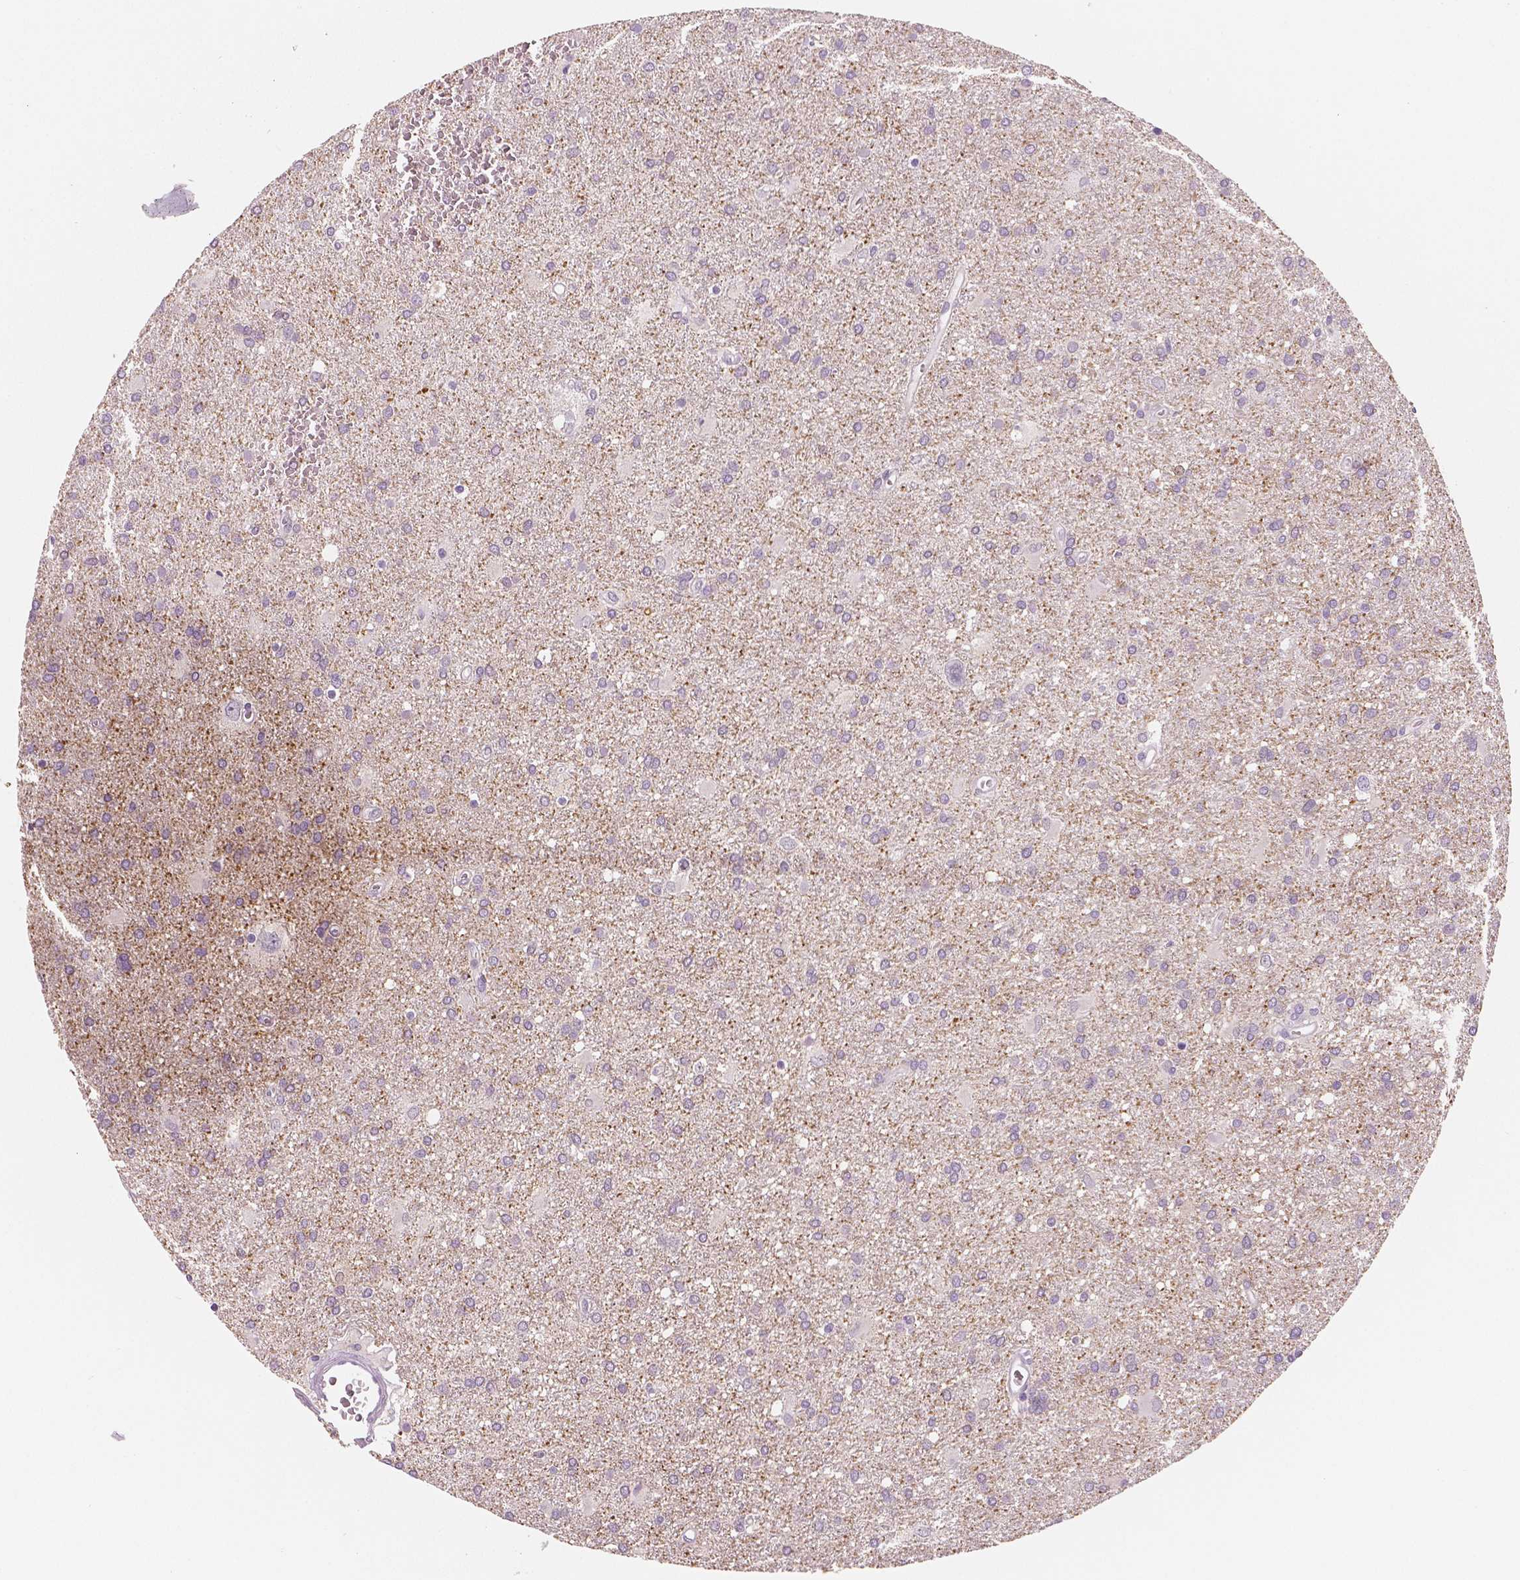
{"staining": {"intensity": "negative", "quantity": "none", "location": "none"}, "tissue": "glioma", "cell_type": "Tumor cells", "image_type": "cancer", "snomed": [{"axis": "morphology", "description": "Glioma, malignant, Low grade"}, {"axis": "topography", "description": "Brain"}], "caption": "A high-resolution histopathology image shows immunohistochemistry (IHC) staining of glioma, which displays no significant staining in tumor cells. Brightfield microscopy of IHC stained with DAB (brown) and hematoxylin (blue), captured at high magnification.", "gene": "NECAB2", "patient": {"sex": "male", "age": 66}}